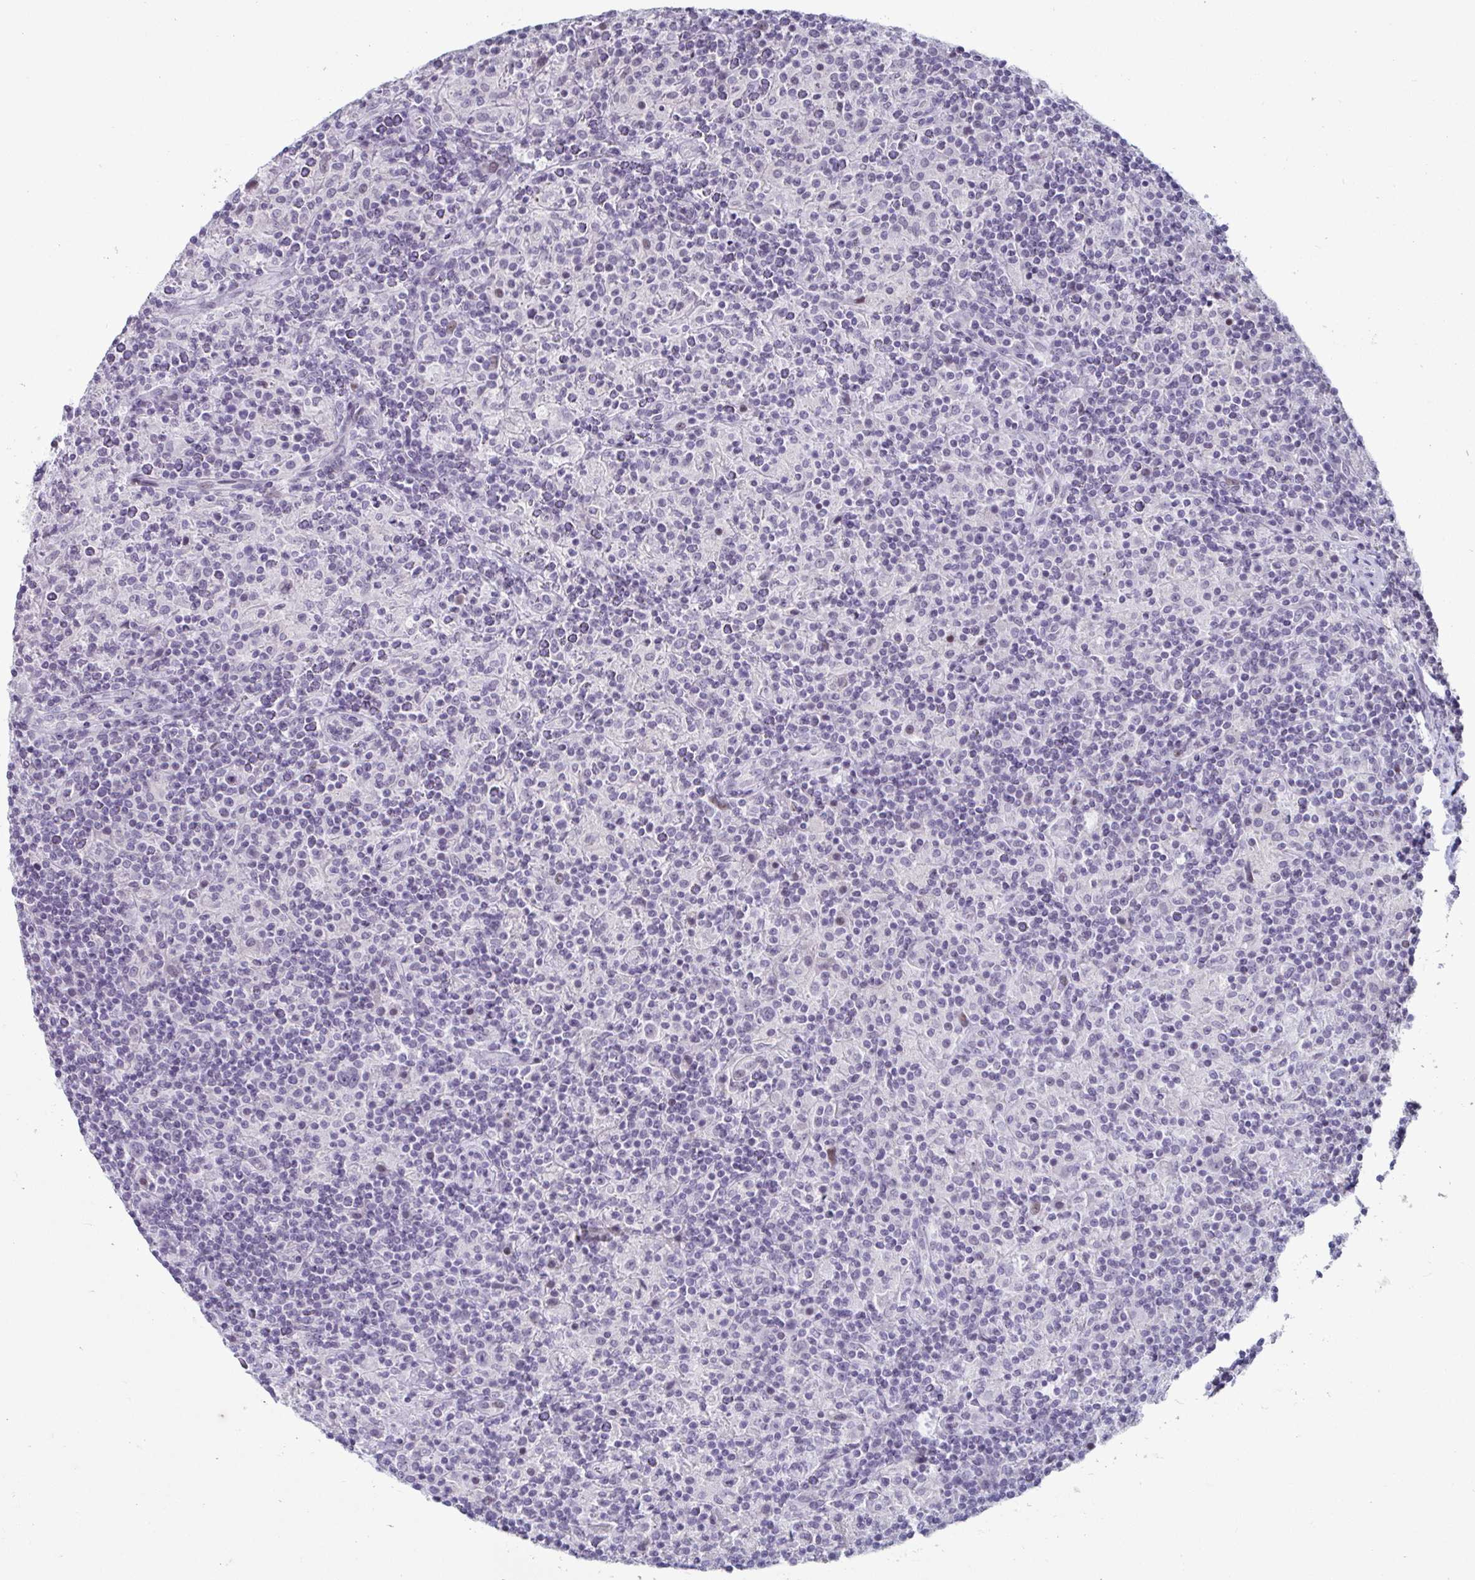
{"staining": {"intensity": "negative", "quantity": "none", "location": "none"}, "tissue": "lymphoma", "cell_type": "Tumor cells", "image_type": "cancer", "snomed": [{"axis": "morphology", "description": "Hodgkin's disease, NOS"}, {"axis": "topography", "description": "Lymph node"}], "caption": "Image shows no protein staining in tumor cells of lymphoma tissue. (DAB (3,3'-diaminobenzidine) IHC, high magnification).", "gene": "VSIG10L", "patient": {"sex": "male", "age": 70}}